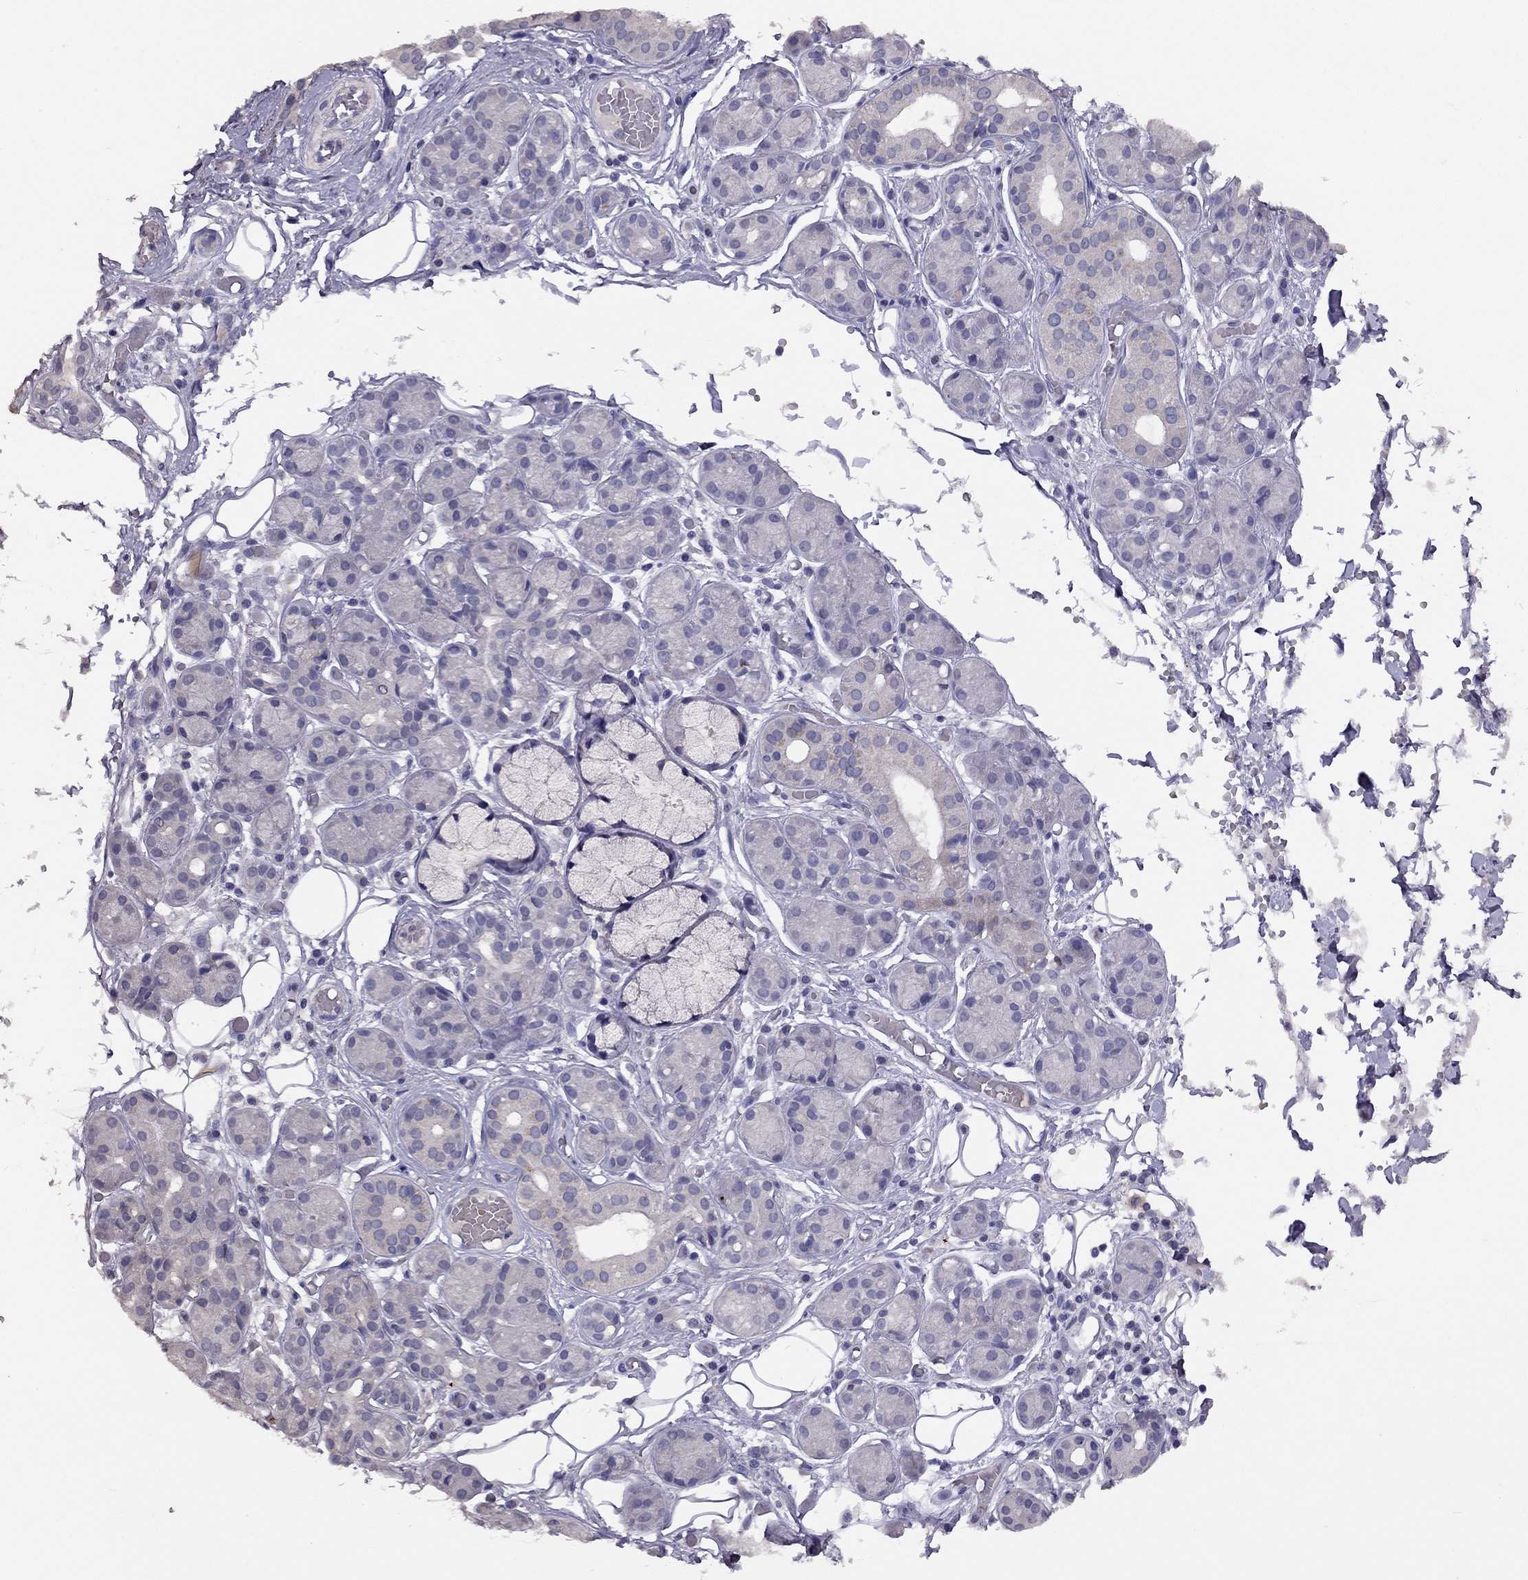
{"staining": {"intensity": "negative", "quantity": "none", "location": "none"}, "tissue": "salivary gland", "cell_type": "Glandular cells", "image_type": "normal", "snomed": [{"axis": "morphology", "description": "Normal tissue, NOS"}, {"axis": "topography", "description": "Salivary gland"}, {"axis": "topography", "description": "Peripheral nerve tissue"}], "caption": "DAB immunohistochemical staining of unremarkable human salivary gland shows no significant staining in glandular cells. (Immunohistochemistry (ihc), brightfield microscopy, high magnification).", "gene": "CITED1", "patient": {"sex": "male", "age": 71}}